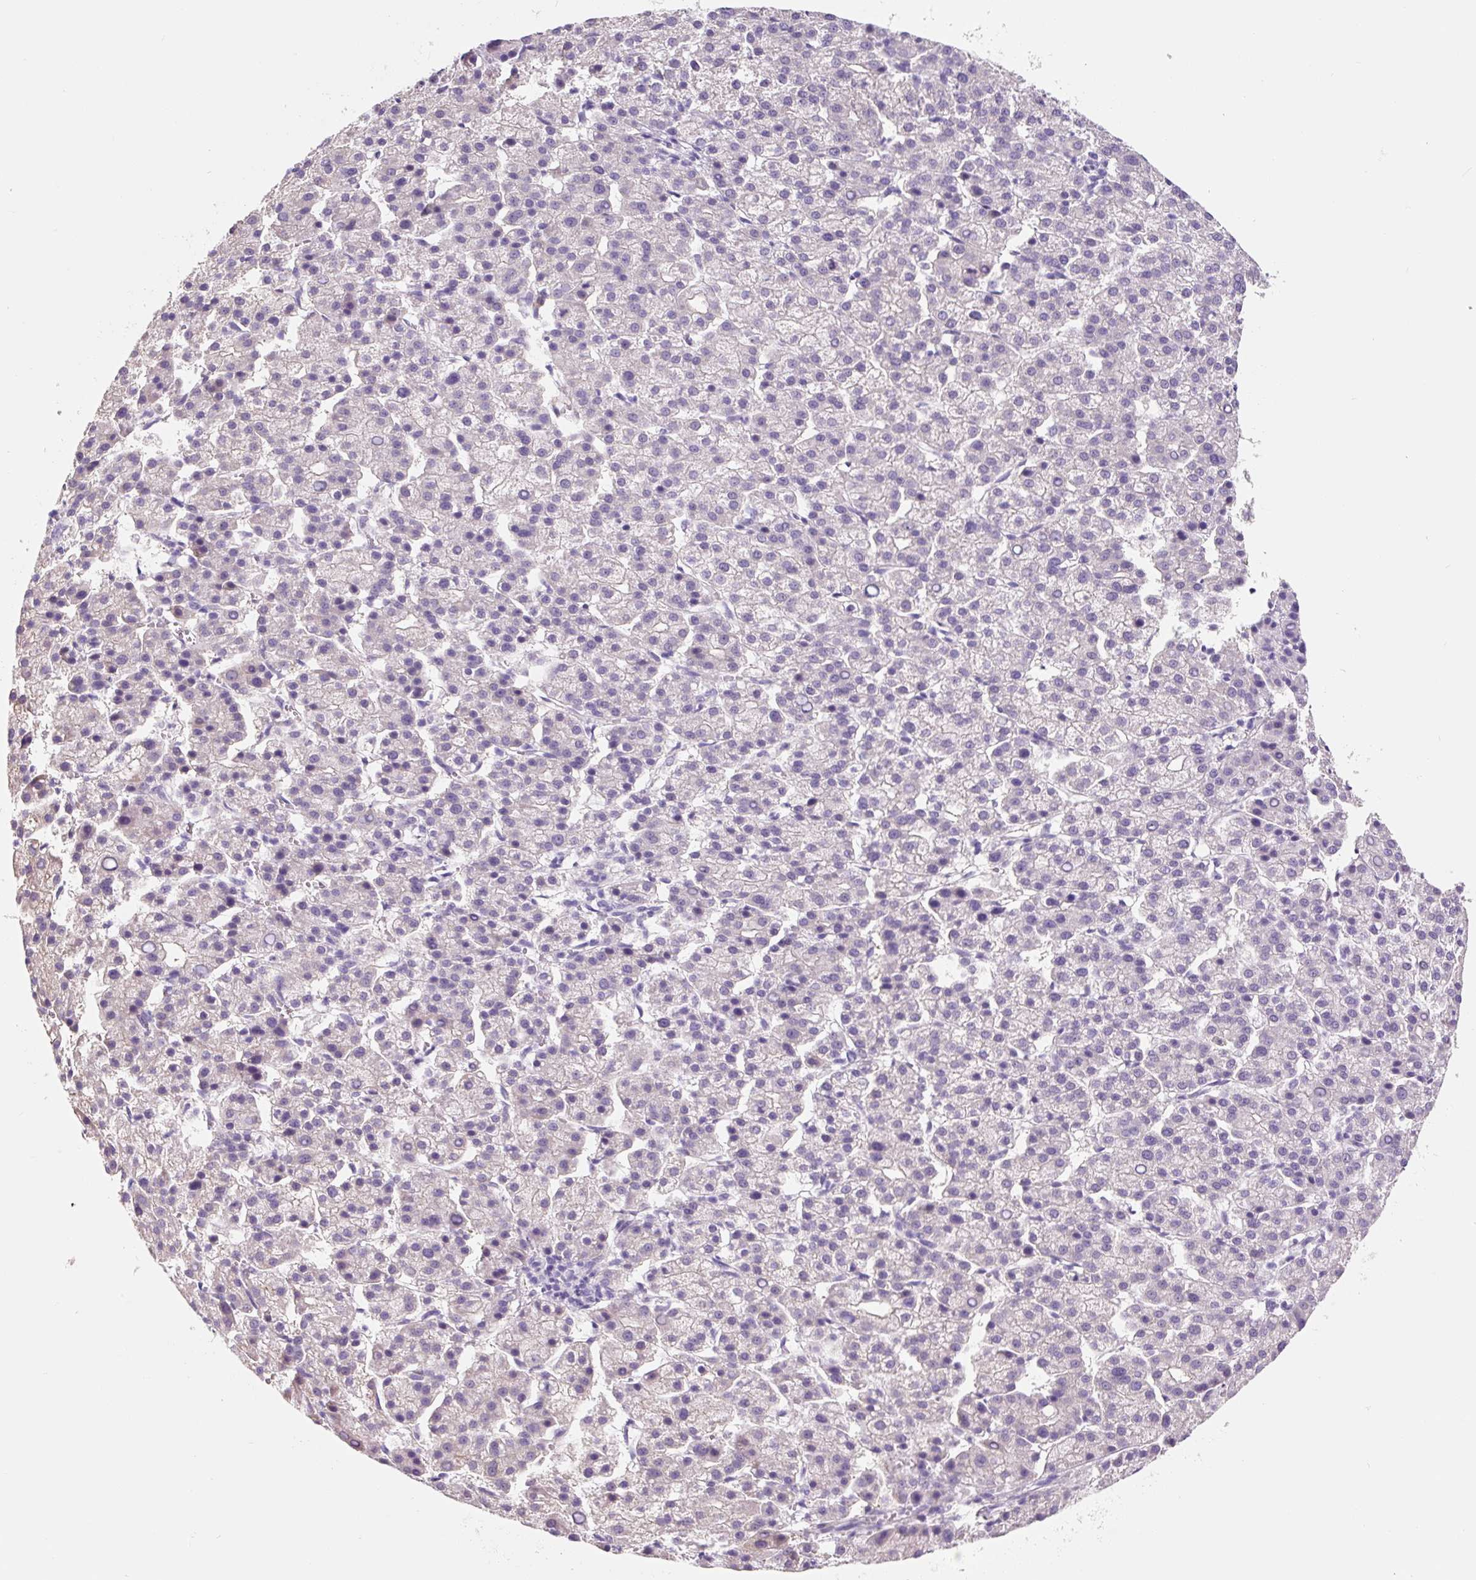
{"staining": {"intensity": "negative", "quantity": "none", "location": "none"}, "tissue": "liver cancer", "cell_type": "Tumor cells", "image_type": "cancer", "snomed": [{"axis": "morphology", "description": "Carcinoma, Hepatocellular, NOS"}, {"axis": "topography", "description": "Liver"}], "caption": "High magnification brightfield microscopy of hepatocellular carcinoma (liver) stained with DAB (3,3'-diaminobenzidine) (brown) and counterstained with hematoxylin (blue): tumor cells show no significant expression.", "gene": "CCL25", "patient": {"sex": "female", "age": 58}}